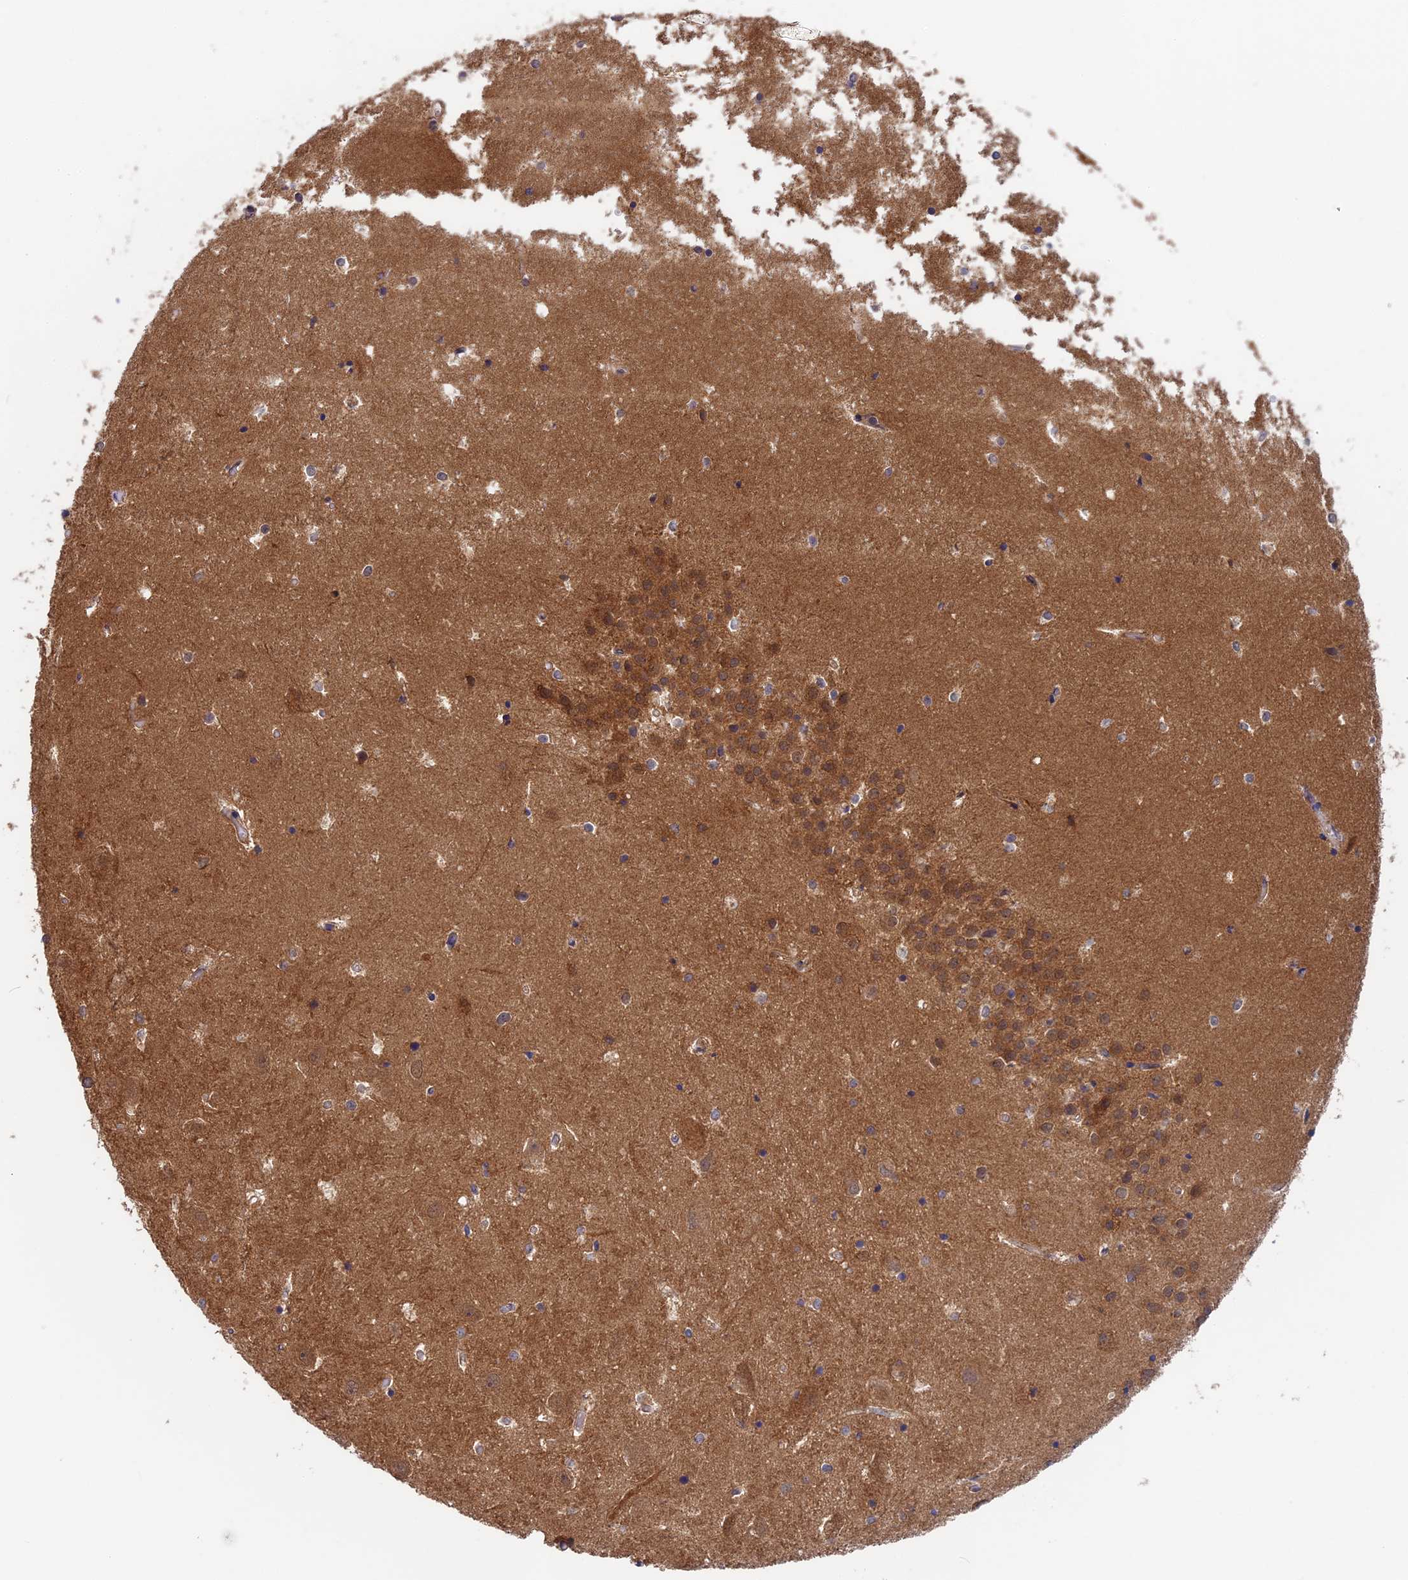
{"staining": {"intensity": "weak", "quantity": "<25%", "location": "cytoplasmic/membranous"}, "tissue": "hippocampus", "cell_type": "Glial cells", "image_type": "normal", "snomed": [{"axis": "morphology", "description": "Normal tissue, NOS"}, {"axis": "topography", "description": "Hippocampus"}], "caption": "The image reveals no significant expression in glial cells of hippocampus.", "gene": "LCMT1", "patient": {"sex": "female", "age": 52}}